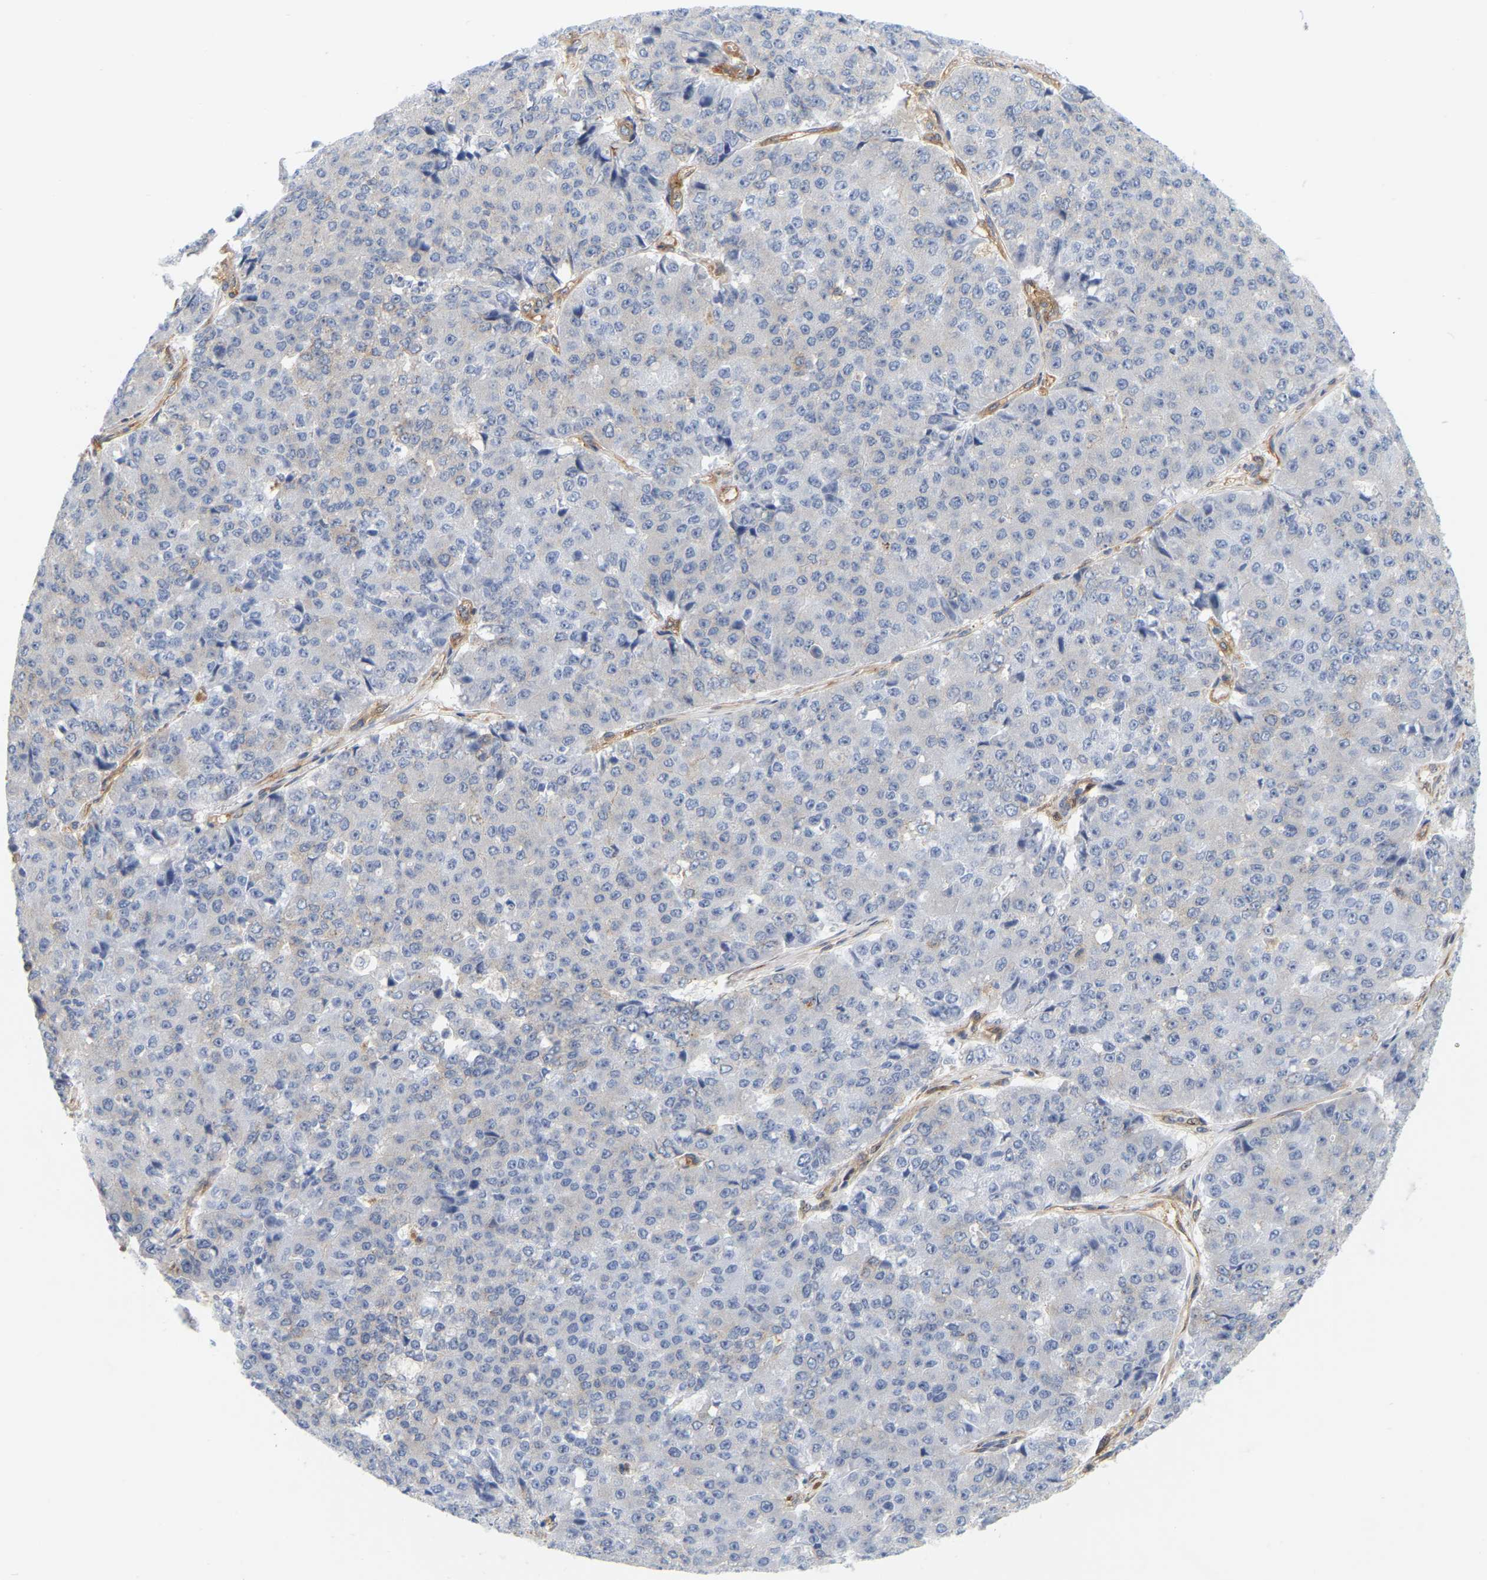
{"staining": {"intensity": "negative", "quantity": "none", "location": "none"}, "tissue": "pancreatic cancer", "cell_type": "Tumor cells", "image_type": "cancer", "snomed": [{"axis": "morphology", "description": "Adenocarcinoma, NOS"}, {"axis": "topography", "description": "Pancreas"}], "caption": "High magnification brightfield microscopy of pancreatic cancer stained with DAB (brown) and counterstained with hematoxylin (blue): tumor cells show no significant staining.", "gene": "RAPH1", "patient": {"sex": "male", "age": 50}}